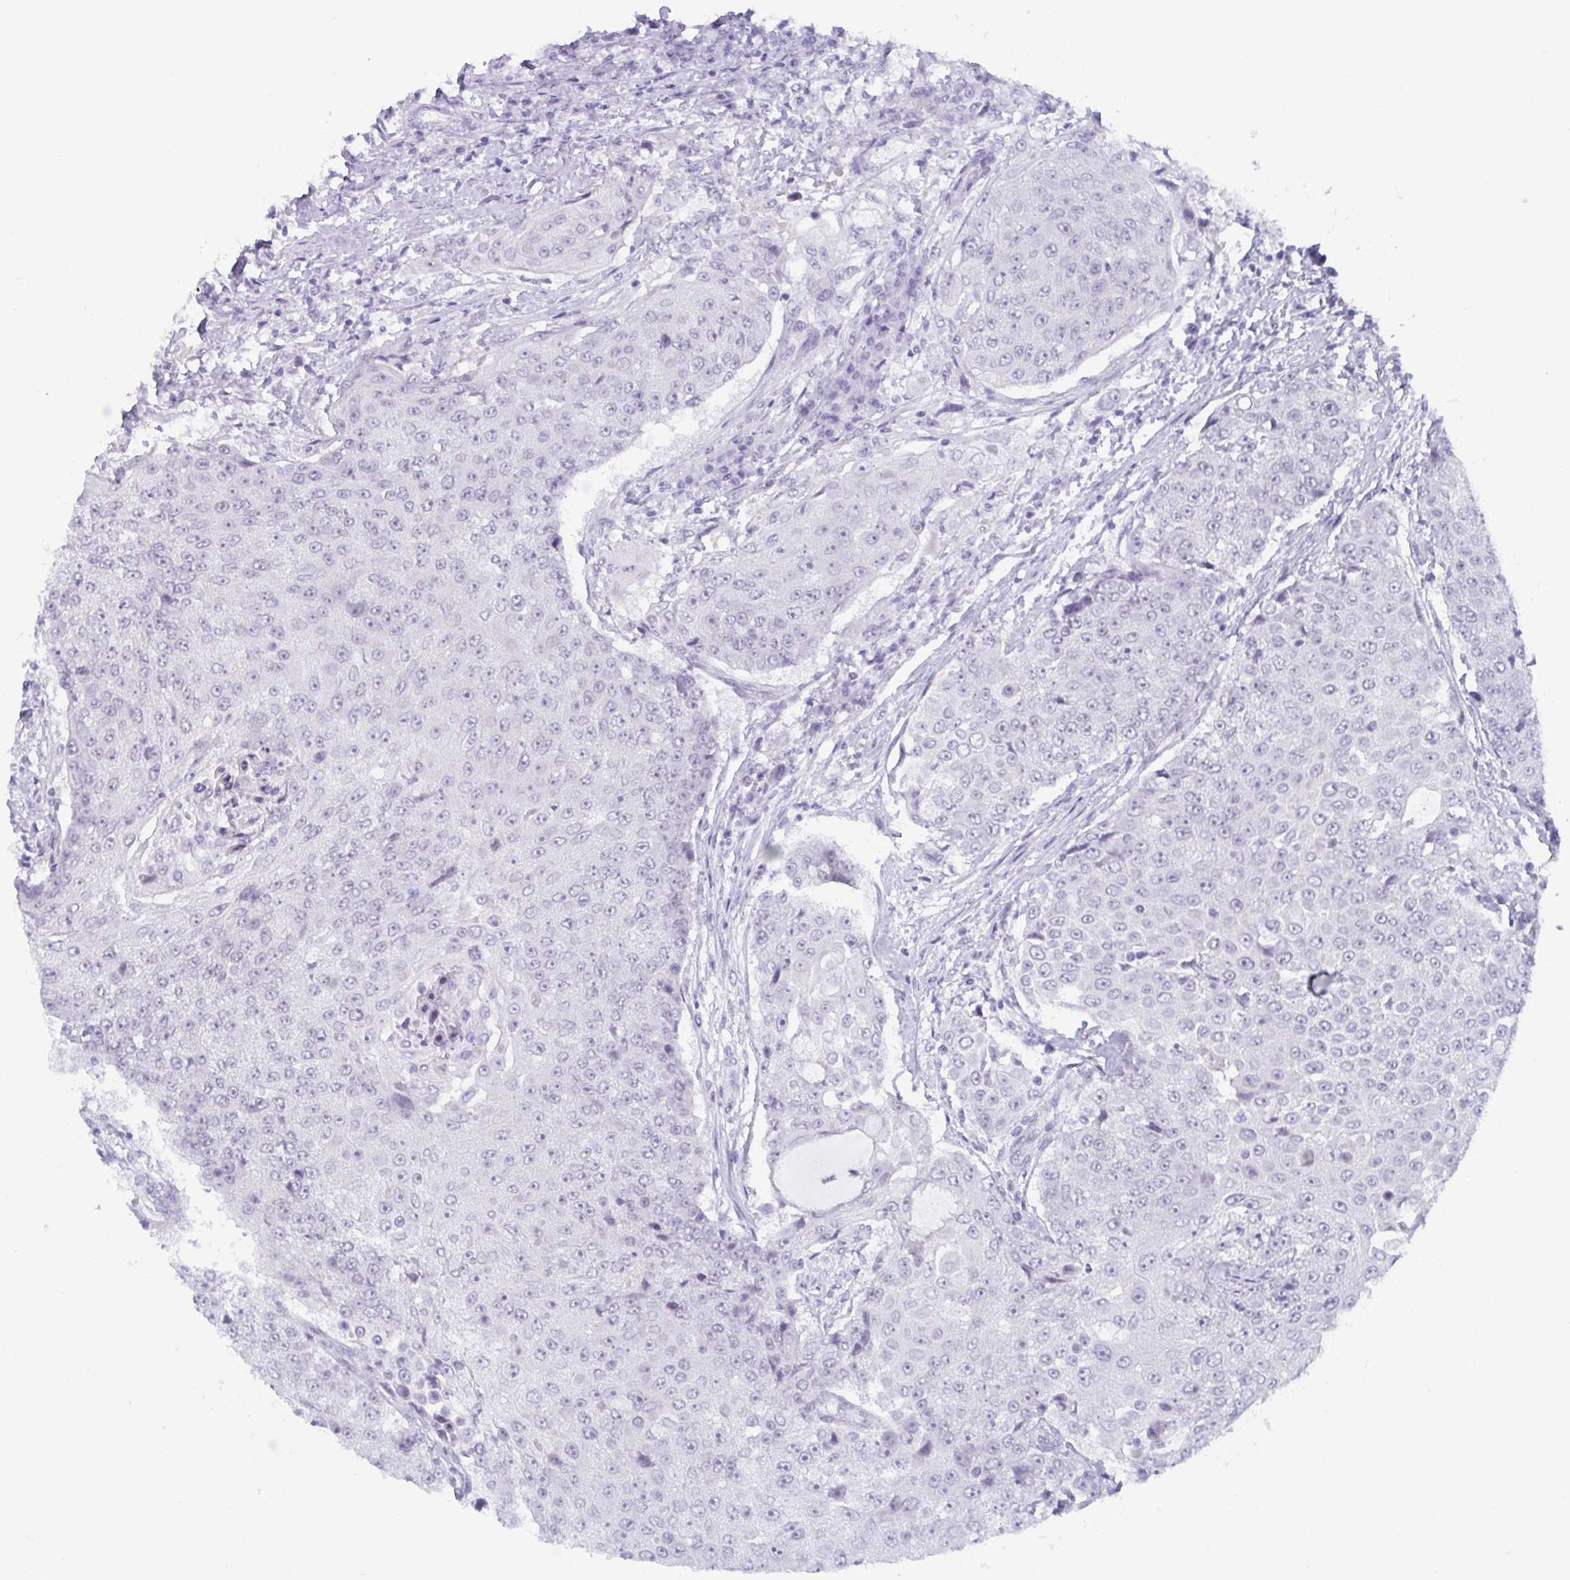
{"staining": {"intensity": "negative", "quantity": "none", "location": "none"}, "tissue": "urothelial cancer", "cell_type": "Tumor cells", "image_type": "cancer", "snomed": [{"axis": "morphology", "description": "Urothelial carcinoma, High grade"}, {"axis": "topography", "description": "Urinary bladder"}], "caption": "Immunohistochemical staining of human urothelial cancer shows no significant positivity in tumor cells.", "gene": "ZFP64", "patient": {"sex": "female", "age": 63}}